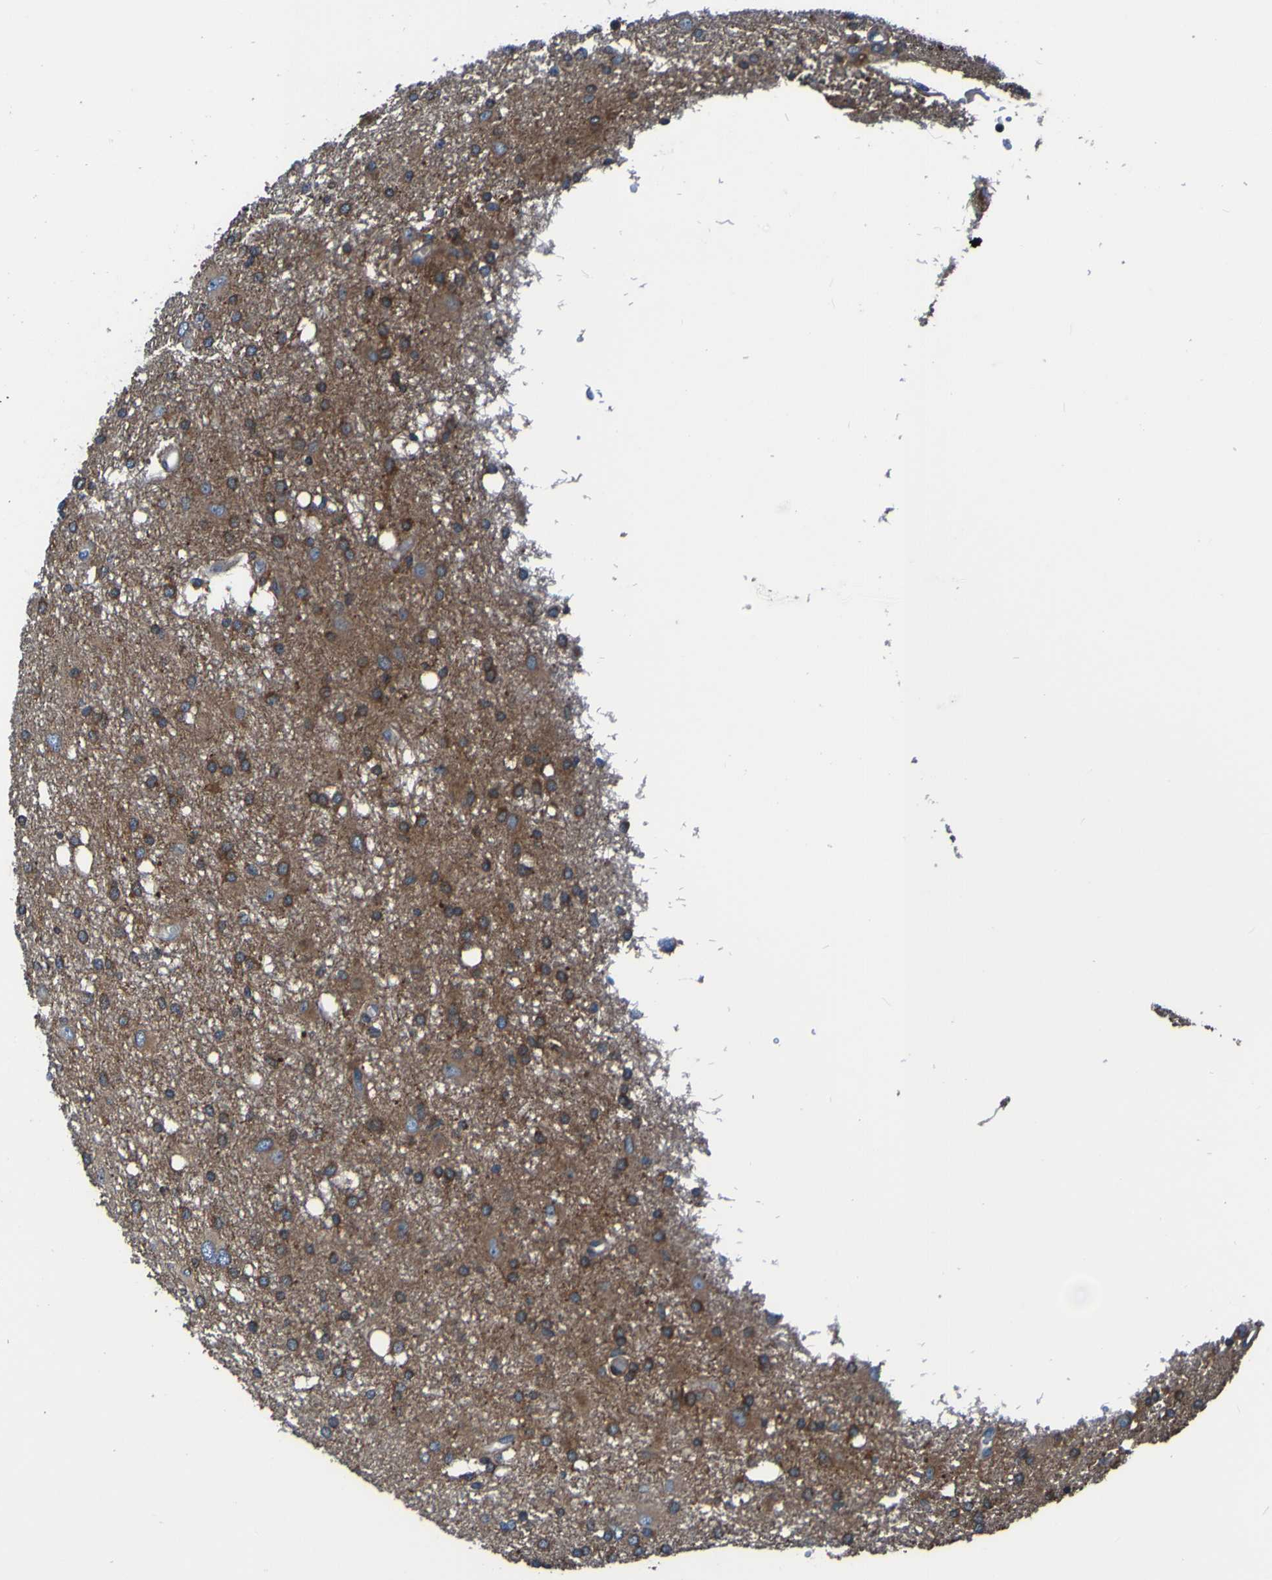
{"staining": {"intensity": "moderate", "quantity": ">75%", "location": "cytoplasmic/membranous"}, "tissue": "glioma", "cell_type": "Tumor cells", "image_type": "cancer", "snomed": [{"axis": "morphology", "description": "Glioma, malignant, High grade"}, {"axis": "topography", "description": "Brain"}], "caption": "Glioma tissue demonstrates moderate cytoplasmic/membranous staining in approximately >75% of tumor cells The staining was performed using DAB, with brown indicating positive protein expression. Nuclei are stained blue with hematoxylin.", "gene": "RAB5B", "patient": {"sex": "female", "age": 59}}